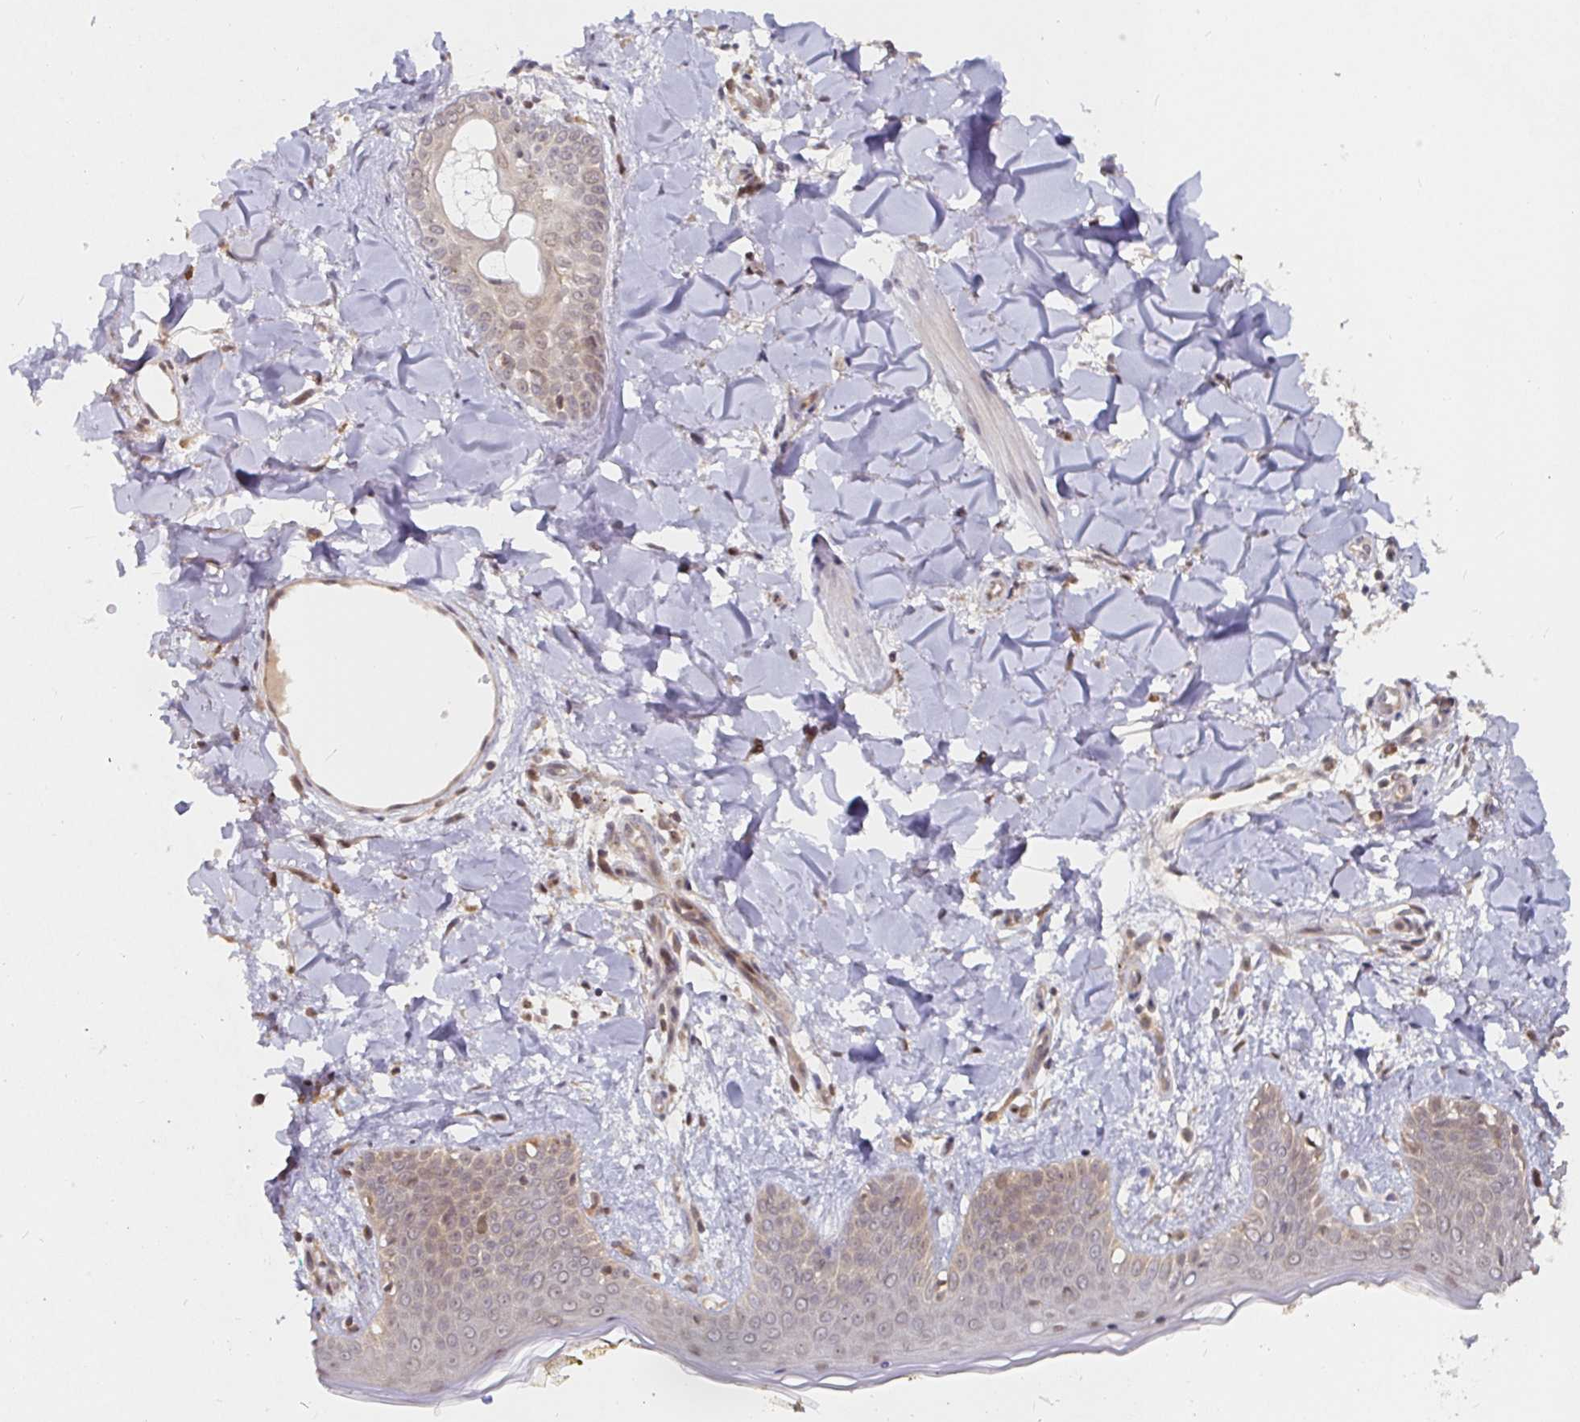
{"staining": {"intensity": "moderate", "quantity": ">75%", "location": "cytoplasmic/membranous"}, "tissue": "skin", "cell_type": "Fibroblasts", "image_type": "normal", "snomed": [{"axis": "morphology", "description": "Normal tissue, NOS"}, {"axis": "topography", "description": "Skin"}], "caption": "Immunohistochemistry (IHC) image of normal skin stained for a protein (brown), which exhibits medium levels of moderate cytoplasmic/membranous expression in approximately >75% of fibroblasts.", "gene": "ALG1L2", "patient": {"sex": "female", "age": 34}}